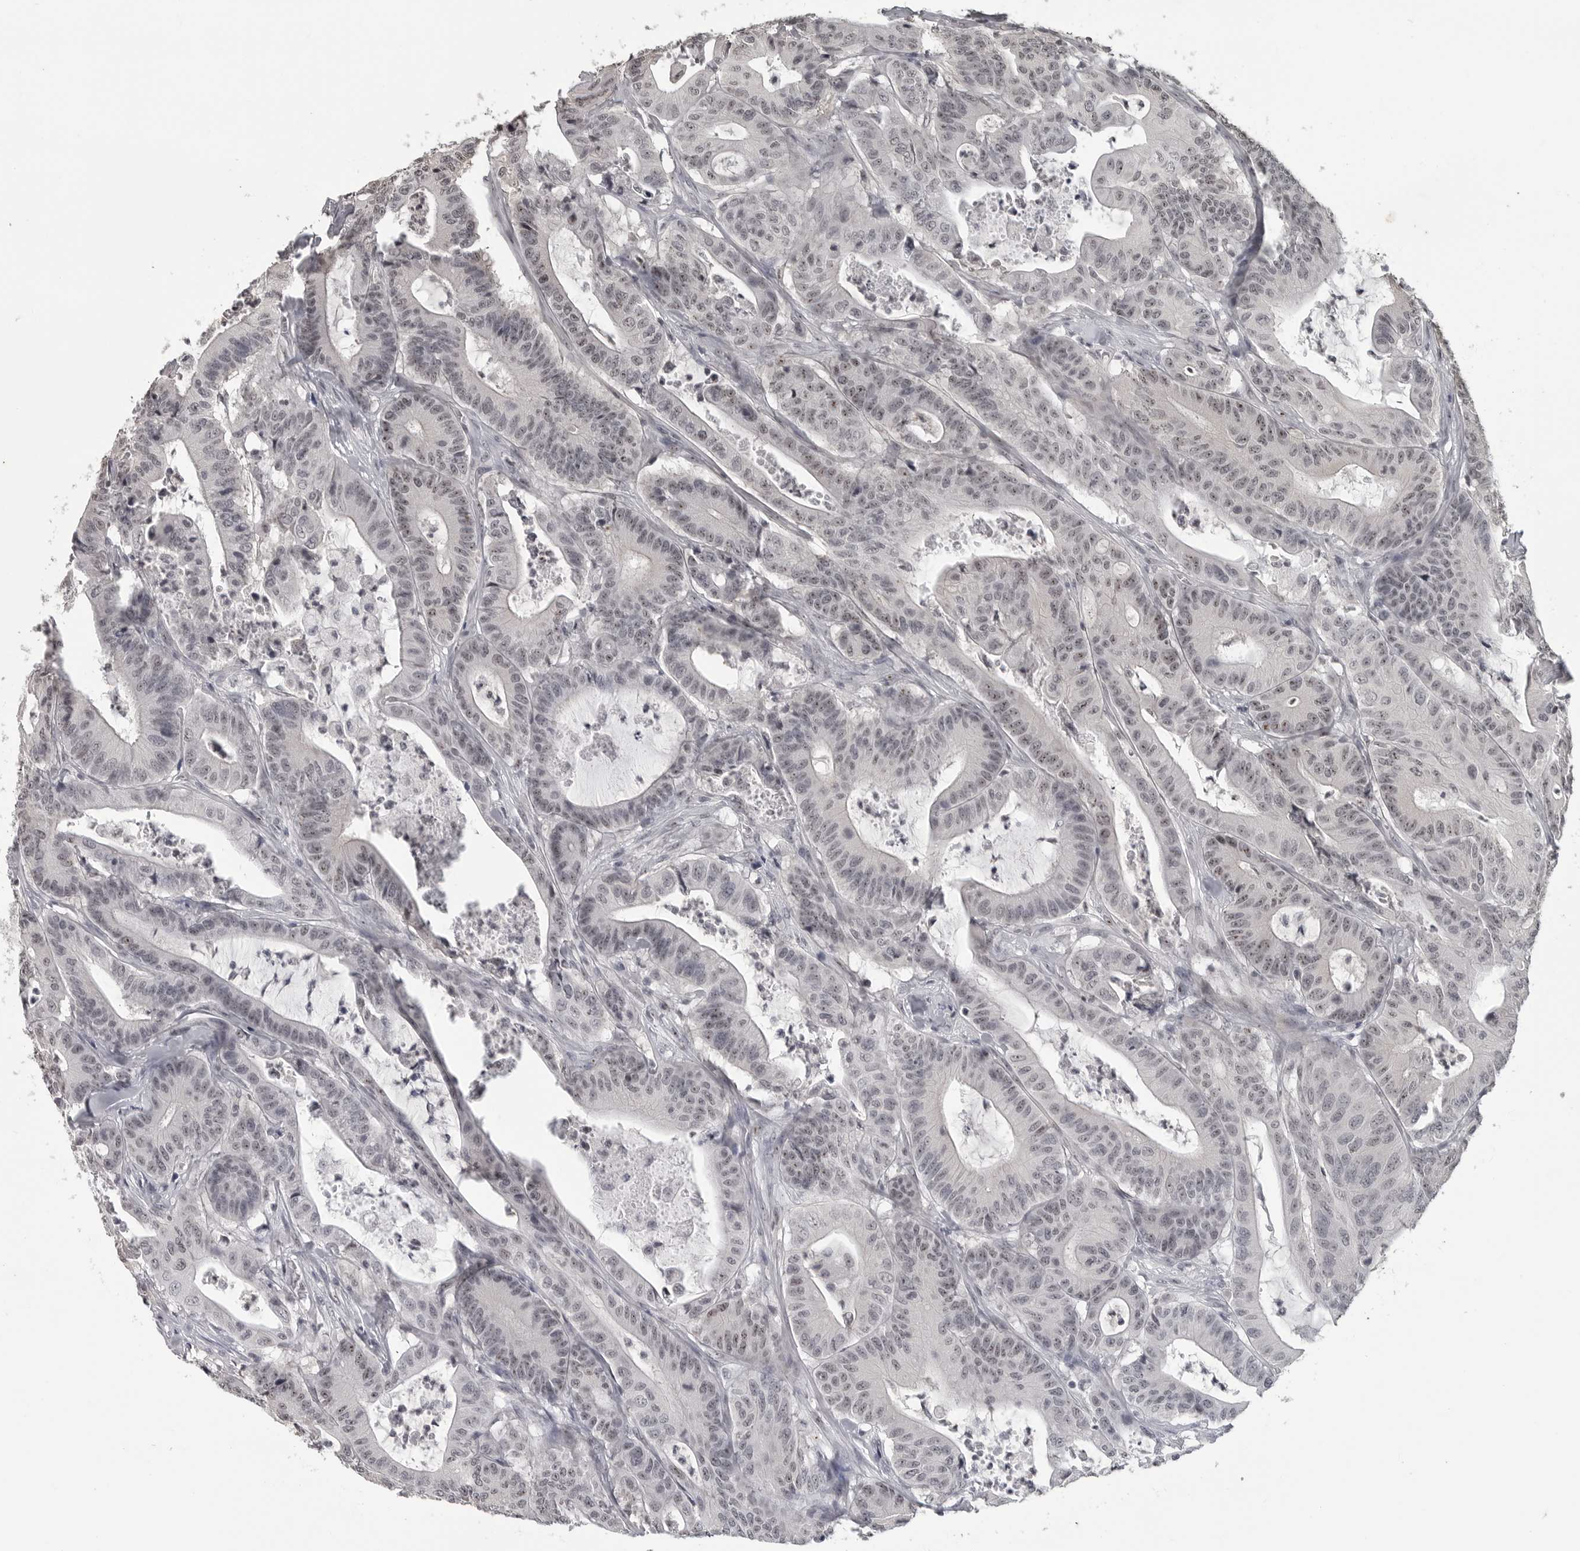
{"staining": {"intensity": "weak", "quantity": "25%-75%", "location": "nuclear"}, "tissue": "colorectal cancer", "cell_type": "Tumor cells", "image_type": "cancer", "snomed": [{"axis": "morphology", "description": "Adenocarcinoma, NOS"}, {"axis": "topography", "description": "Colon"}], "caption": "A histopathology image showing weak nuclear expression in approximately 25%-75% of tumor cells in adenocarcinoma (colorectal), as visualized by brown immunohistochemical staining.", "gene": "DDX54", "patient": {"sex": "female", "age": 84}}